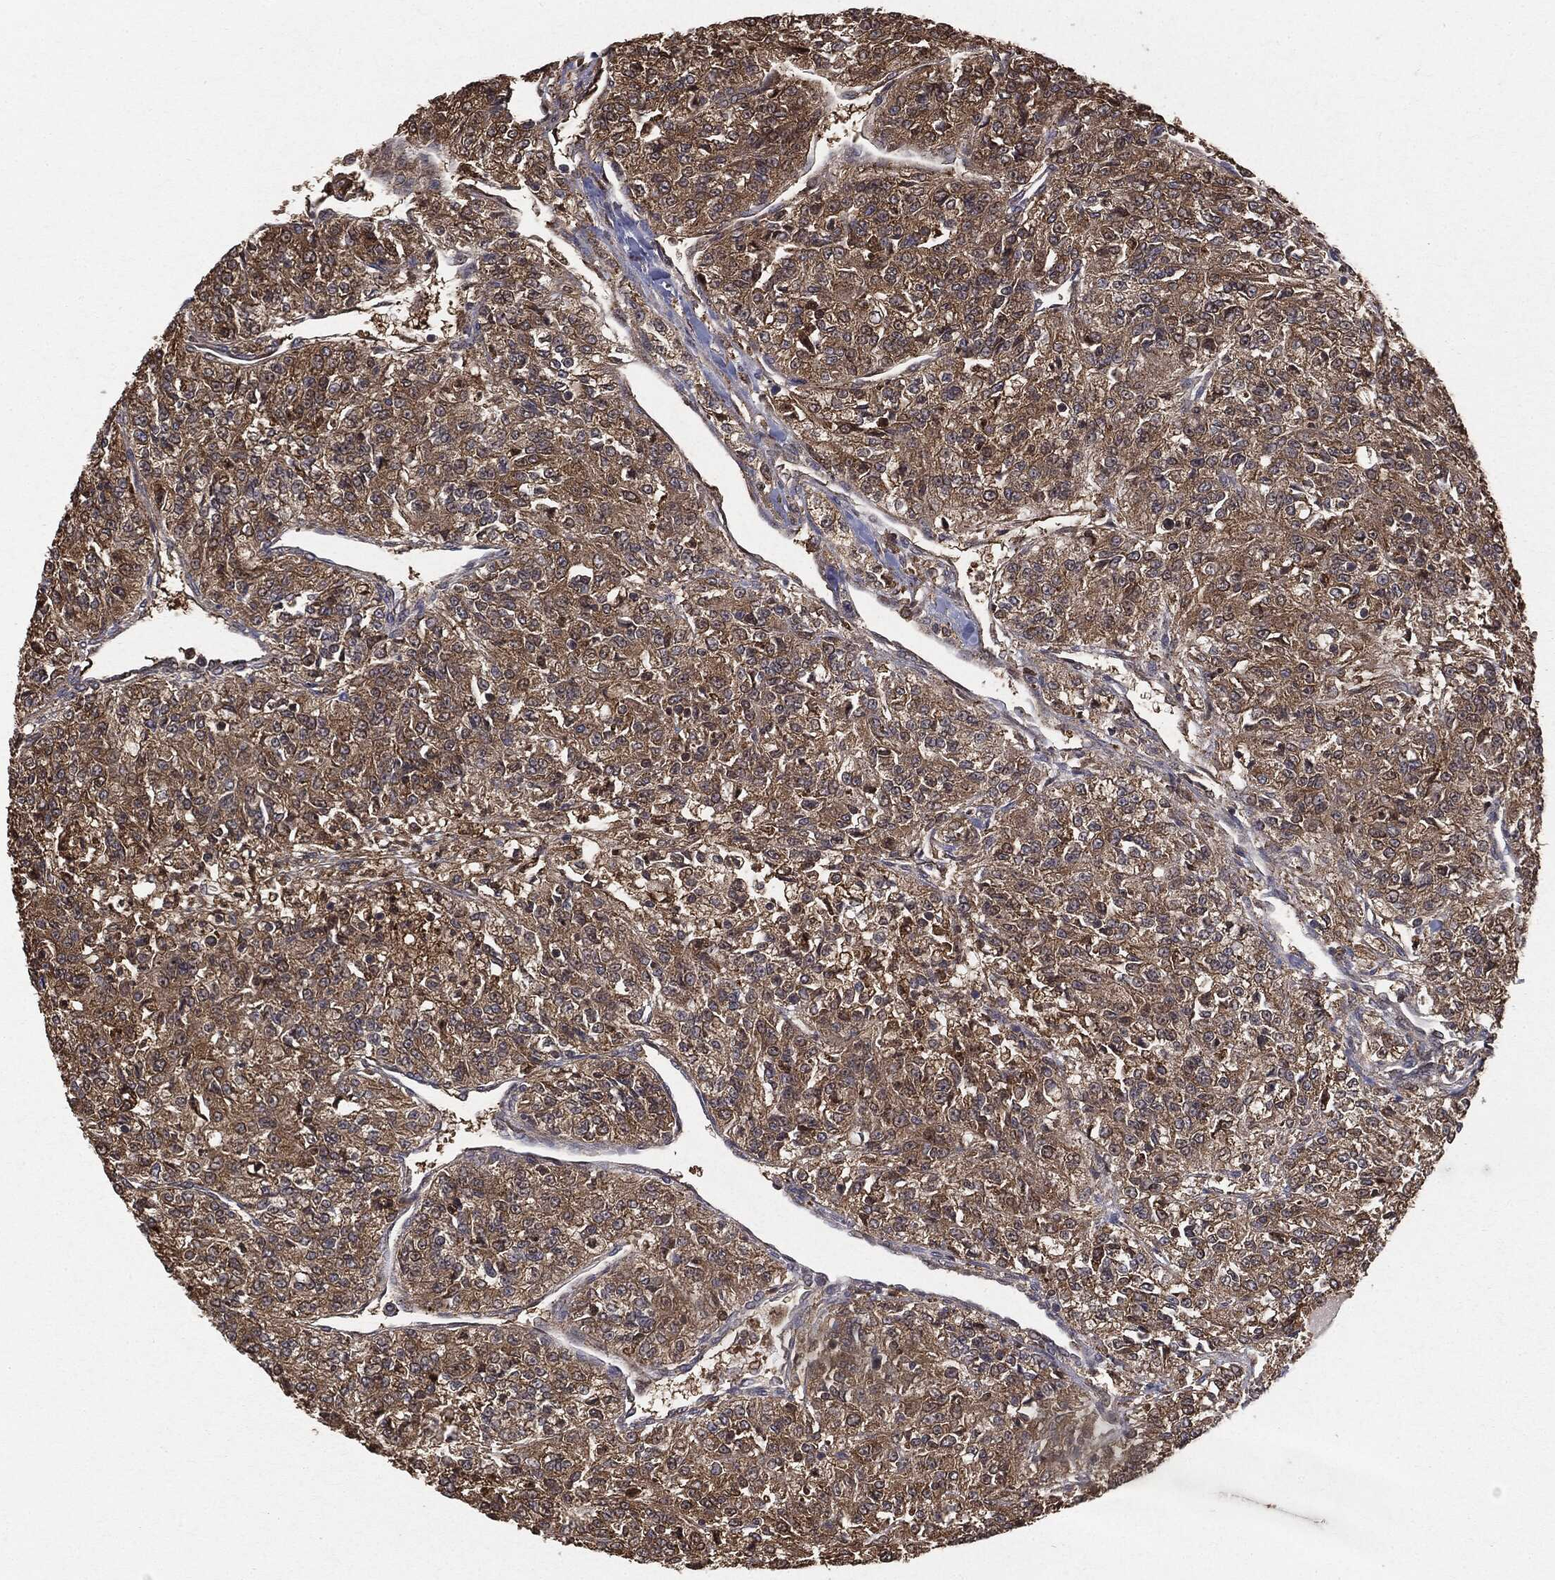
{"staining": {"intensity": "moderate", "quantity": "25%-75%", "location": "cytoplasmic/membranous"}, "tissue": "renal cancer", "cell_type": "Tumor cells", "image_type": "cancer", "snomed": [{"axis": "morphology", "description": "Adenocarcinoma, NOS"}, {"axis": "topography", "description": "Kidney"}], "caption": "Immunohistochemistry (IHC) micrograph of neoplastic tissue: human adenocarcinoma (renal) stained using immunohistochemistry exhibits medium levels of moderate protein expression localized specifically in the cytoplasmic/membranous of tumor cells, appearing as a cytoplasmic/membranous brown color.", "gene": "NME1", "patient": {"sex": "female", "age": 63}}